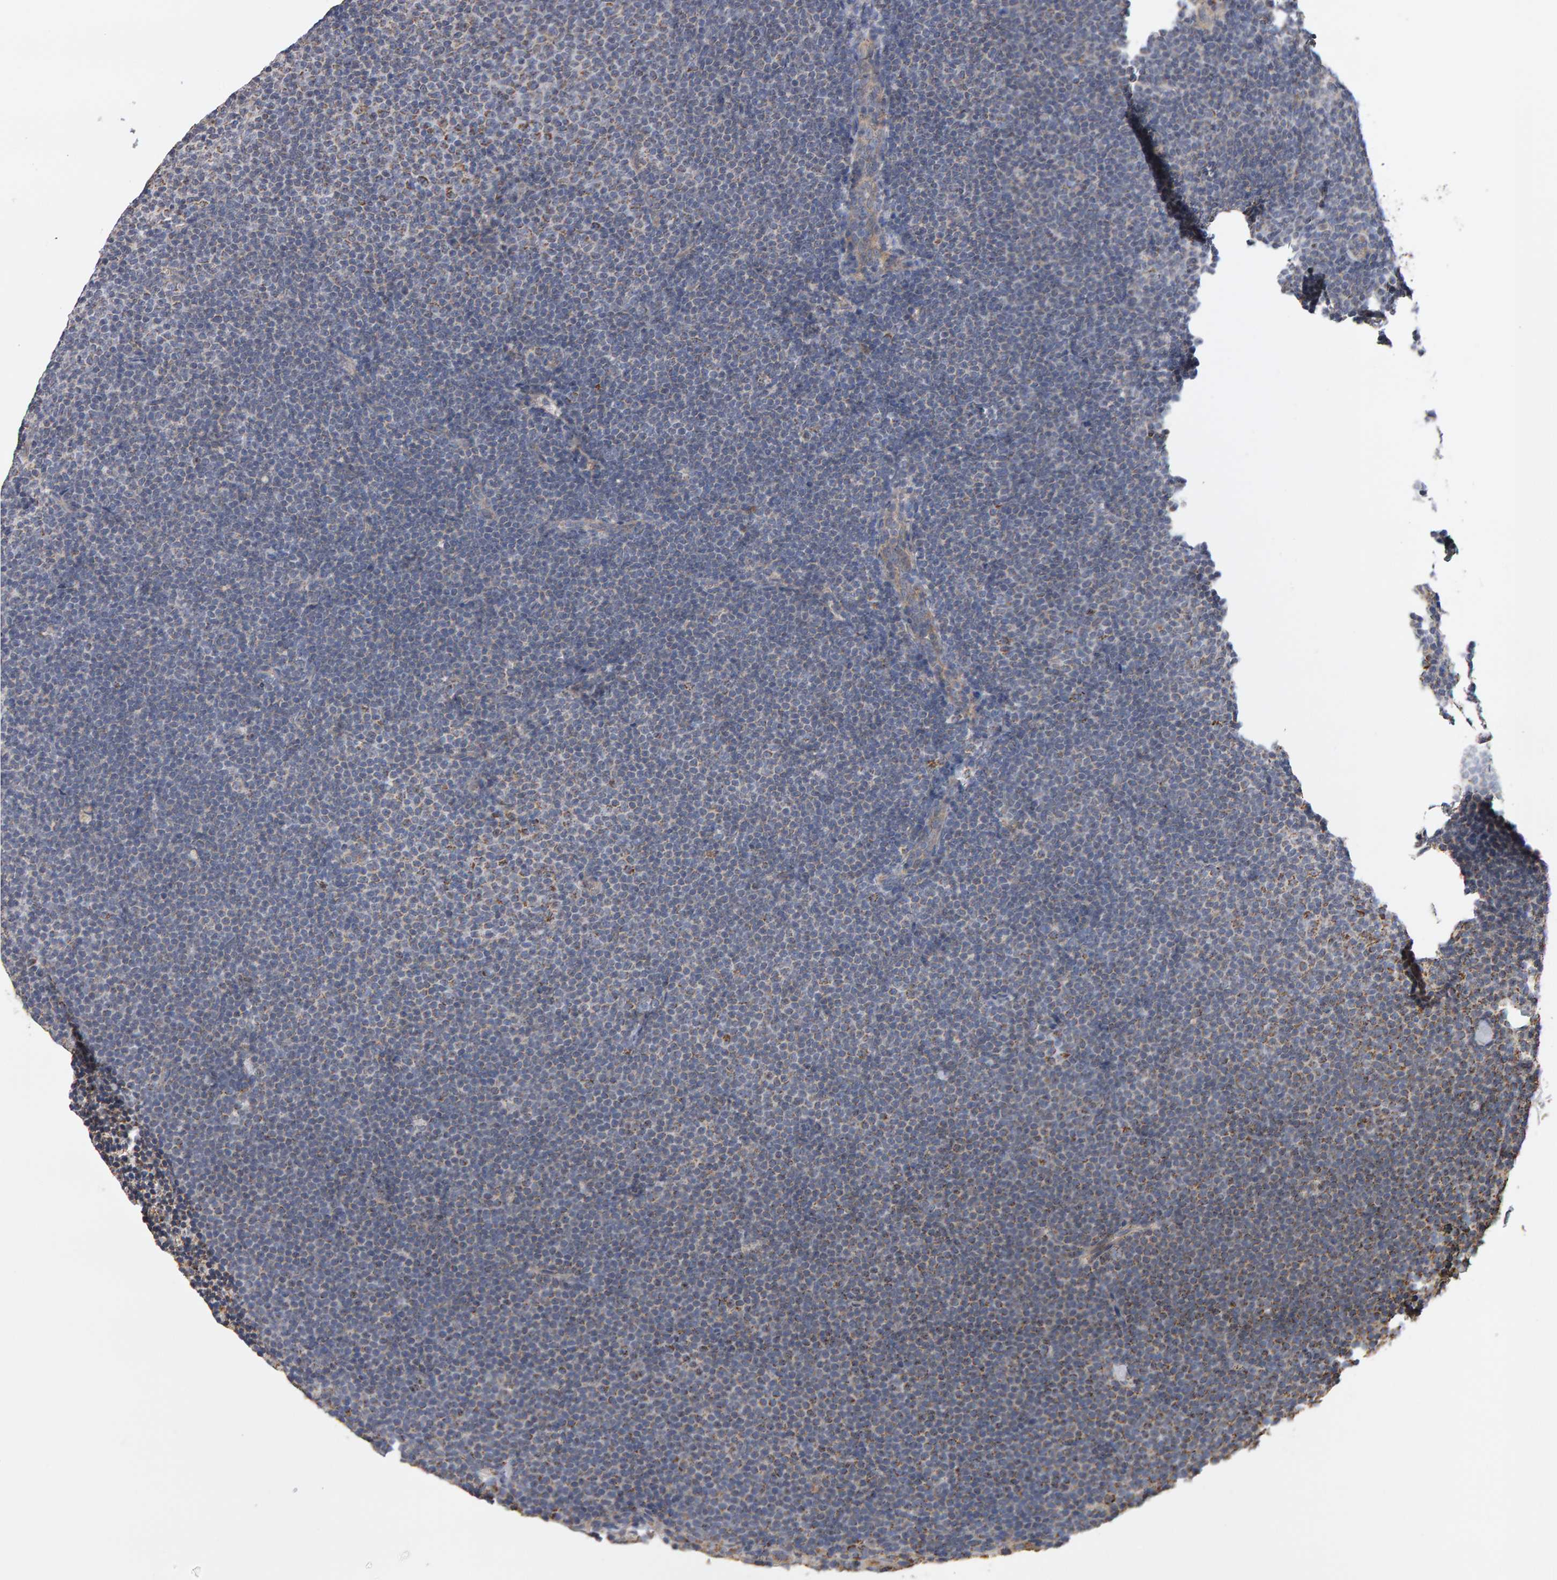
{"staining": {"intensity": "weak", "quantity": "<25%", "location": "cytoplasmic/membranous"}, "tissue": "lymphoma", "cell_type": "Tumor cells", "image_type": "cancer", "snomed": [{"axis": "morphology", "description": "Malignant lymphoma, non-Hodgkin's type, Low grade"}, {"axis": "topography", "description": "Lymph node"}], "caption": "High power microscopy micrograph of an immunohistochemistry (IHC) micrograph of low-grade malignant lymphoma, non-Hodgkin's type, revealing no significant positivity in tumor cells.", "gene": "TOM1L1", "patient": {"sex": "female", "age": 53}}